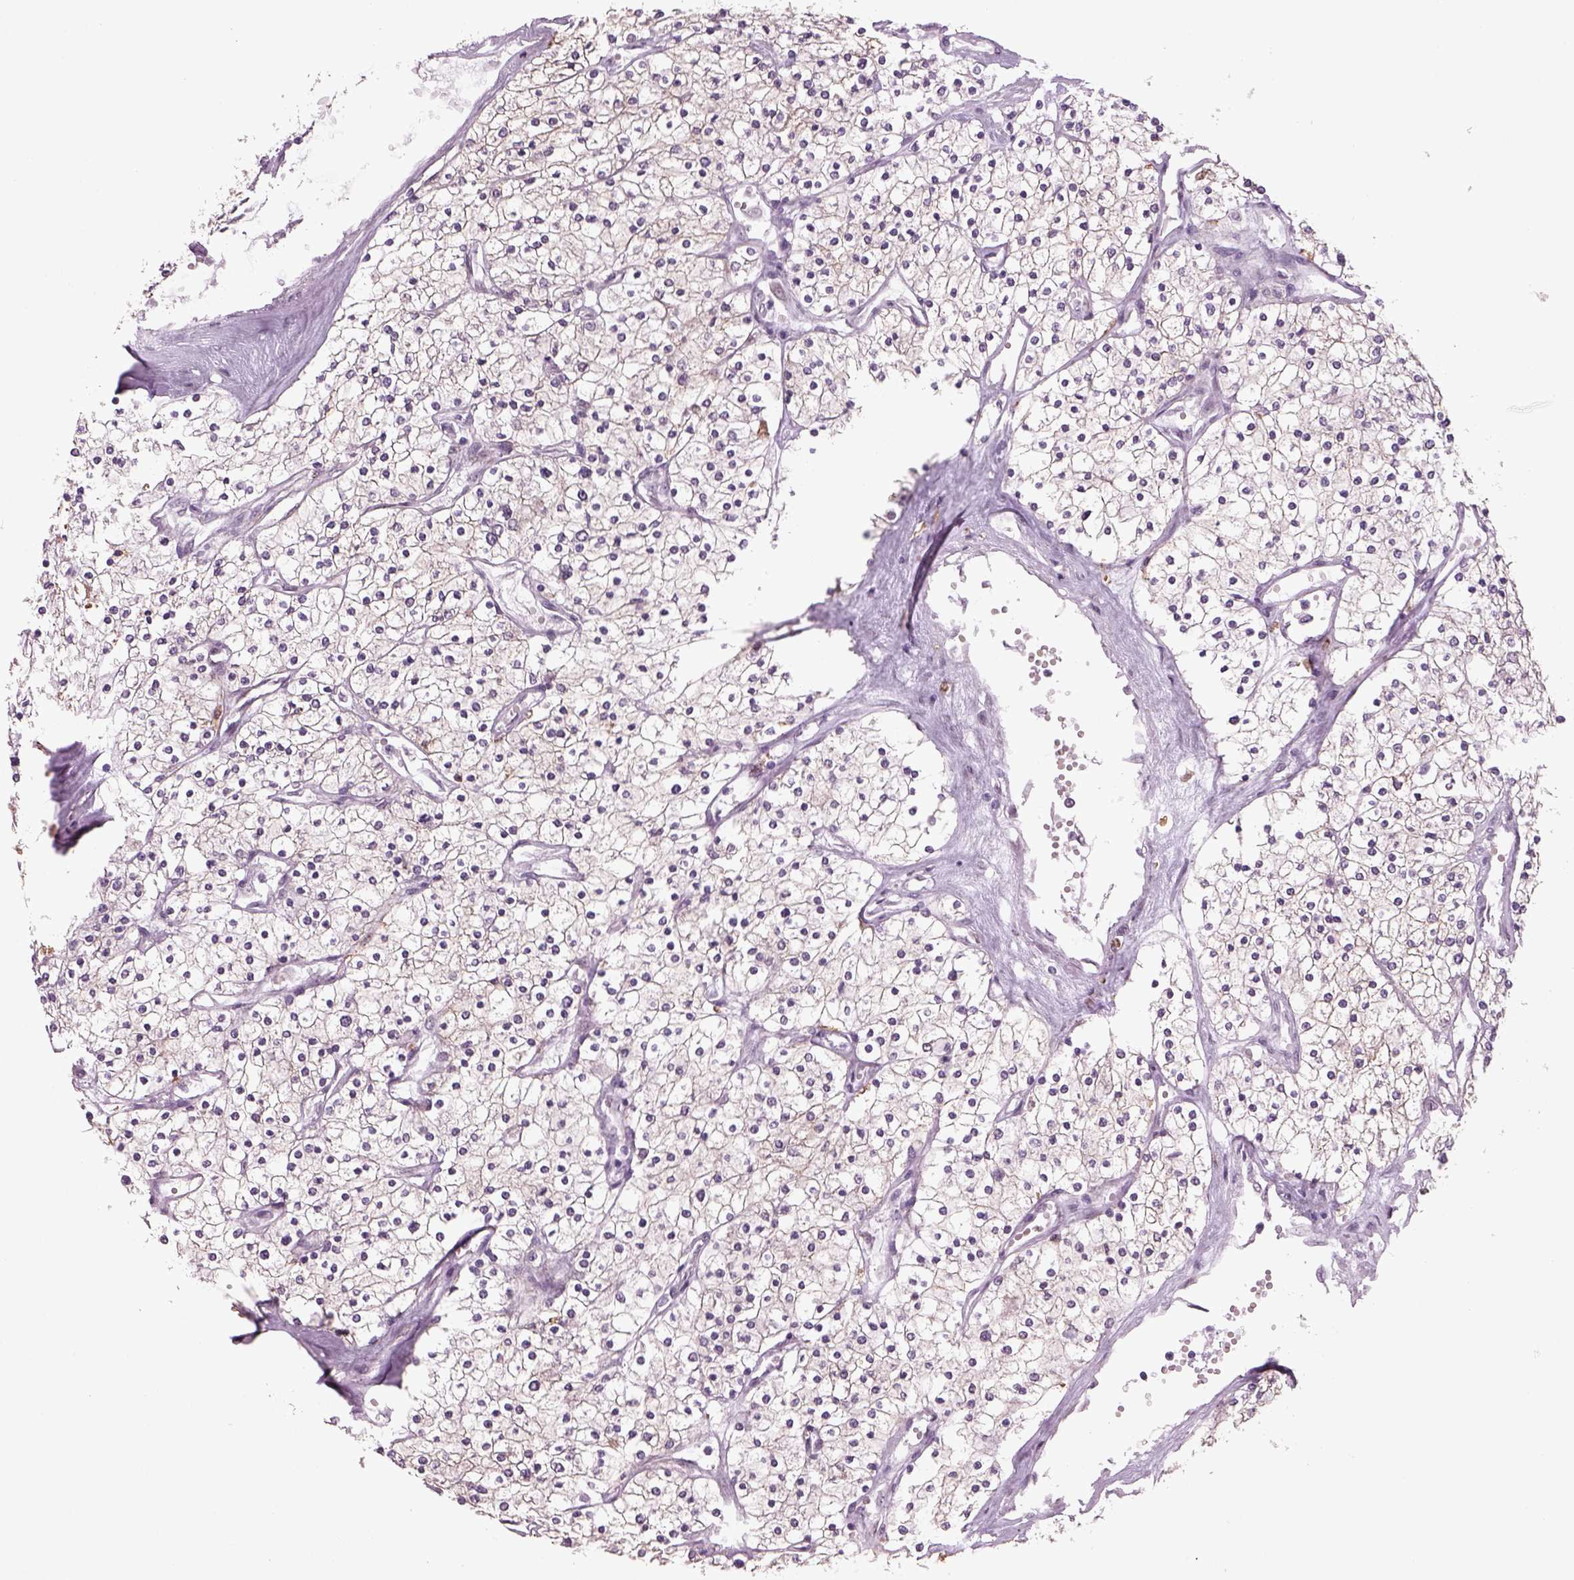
{"staining": {"intensity": "negative", "quantity": "none", "location": "none"}, "tissue": "renal cancer", "cell_type": "Tumor cells", "image_type": "cancer", "snomed": [{"axis": "morphology", "description": "Adenocarcinoma, NOS"}, {"axis": "topography", "description": "Kidney"}], "caption": "High magnification brightfield microscopy of renal cancer (adenocarcinoma) stained with DAB (brown) and counterstained with hematoxylin (blue): tumor cells show no significant expression. The staining was performed using DAB to visualize the protein expression in brown, while the nuclei were stained in blue with hematoxylin (Magnification: 20x).", "gene": "NAT8", "patient": {"sex": "male", "age": 80}}